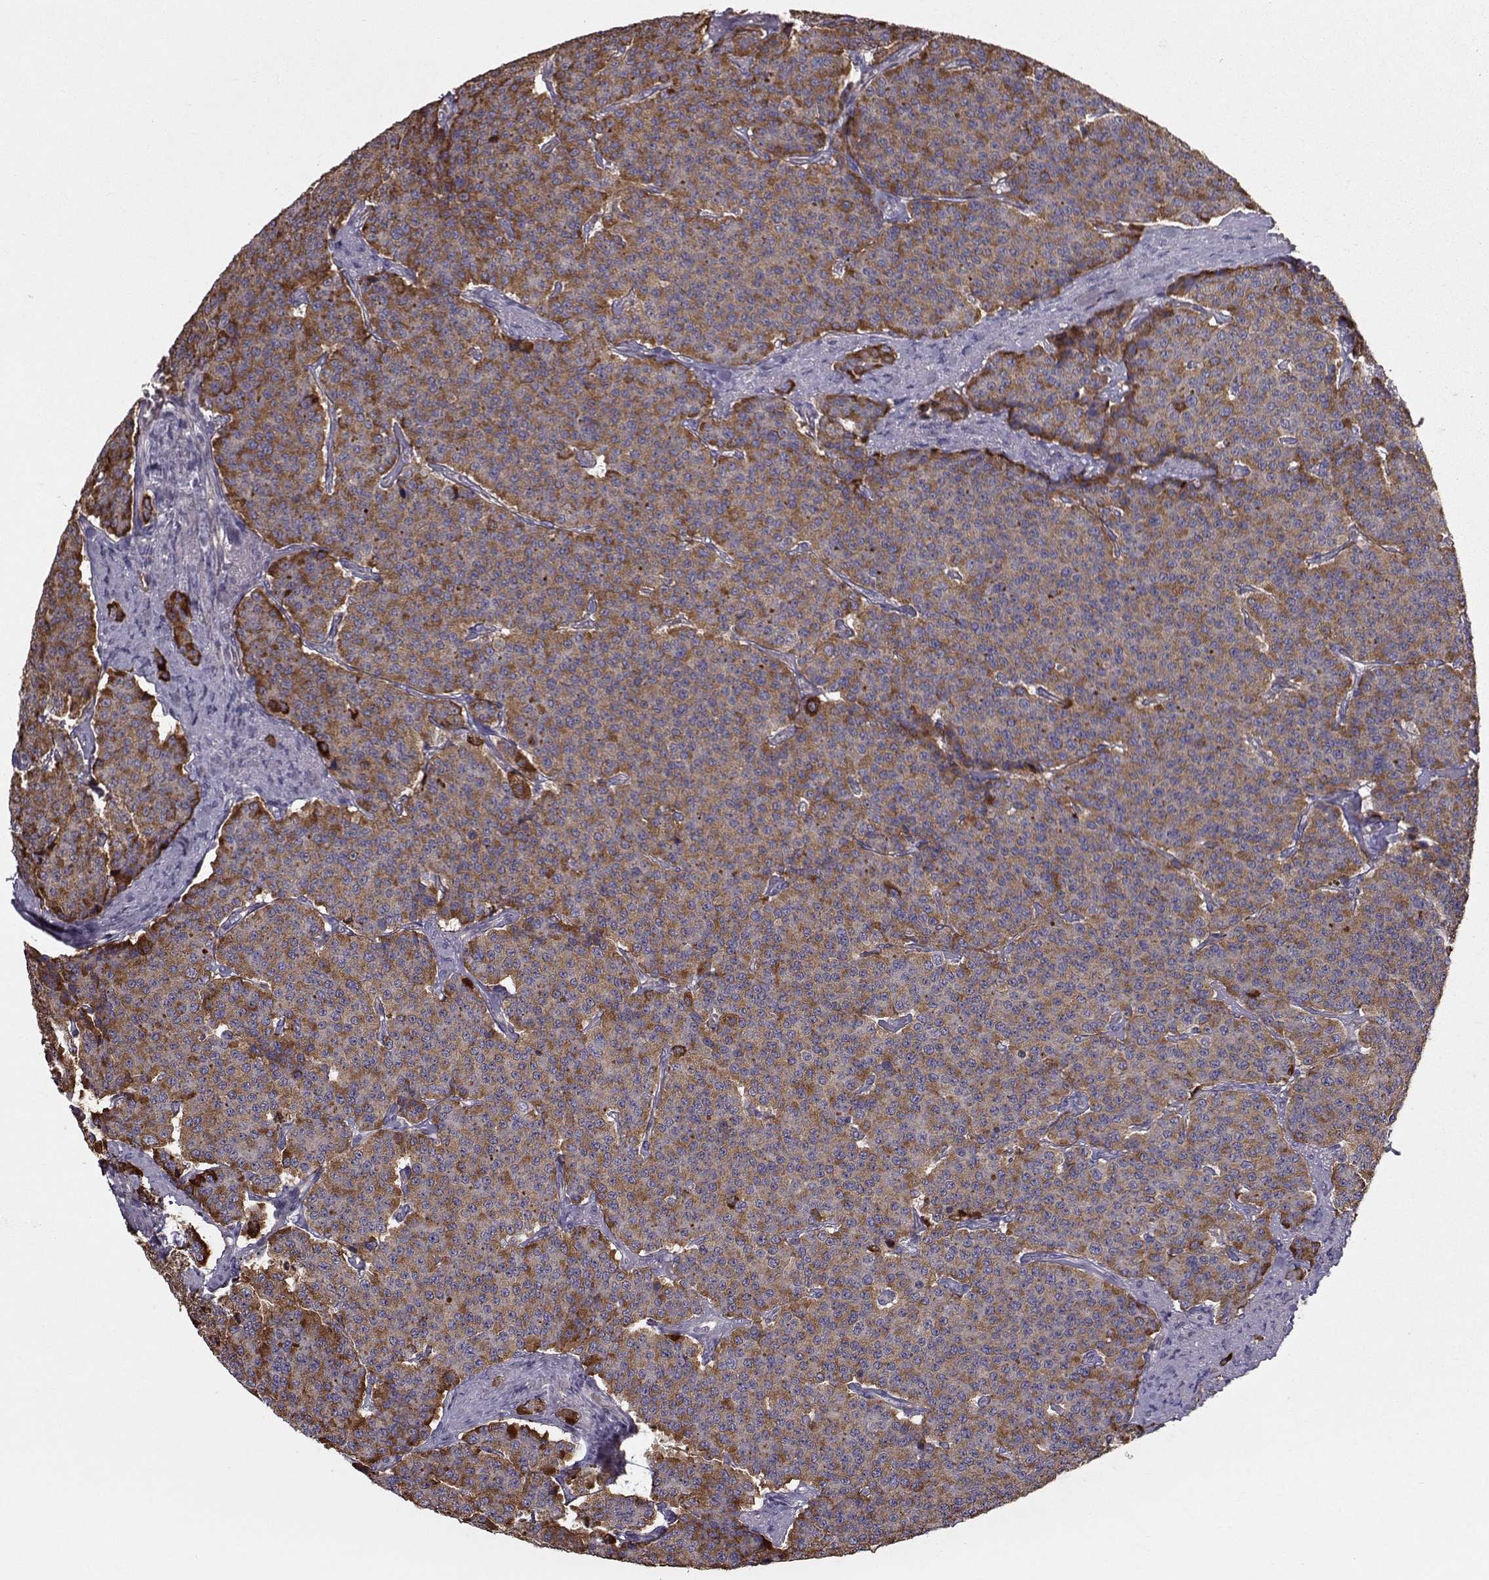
{"staining": {"intensity": "strong", "quantity": "25%-75%", "location": "cytoplasmic/membranous"}, "tissue": "carcinoid", "cell_type": "Tumor cells", "image_type": "cancer", "snomed": [{"axis": "morphology", "description": "Carcinoid, malignant, NOS"}, {"axis": "topography", "description": "Small intestine"}], "caption": "Immunohistochemical staining of carcinoid (malignant) shows high levels of strong cytoplasmic/membranous positivity in about 25%-75% of tumor cells.", "gene": "QPCT", "patient": {"sex": "female", "age": 58}}